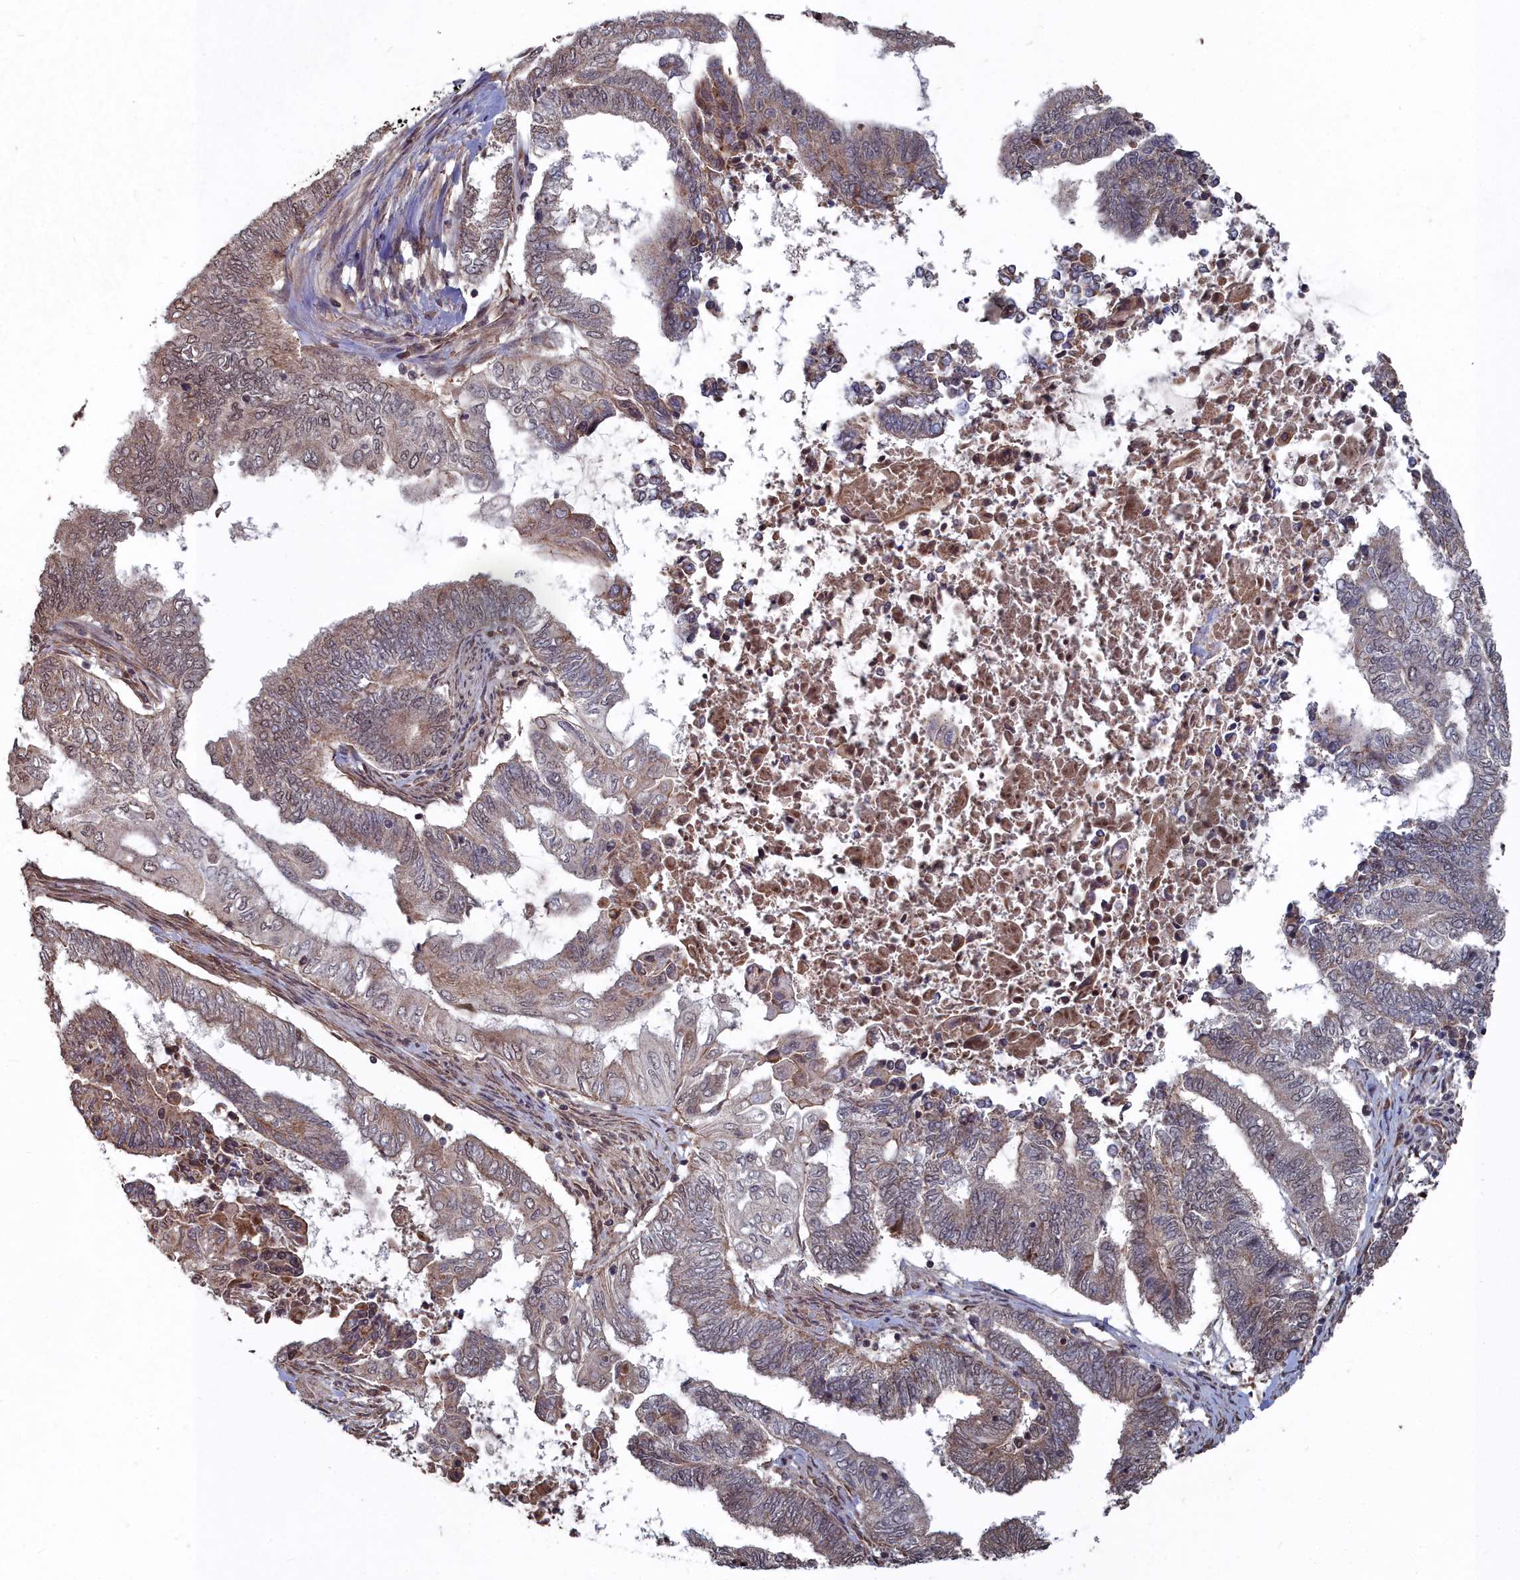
{"staining": {"intensity": "weak", "quantity": "25%-75%", "location": "cytoplasmic/membranous,nuclear"}, "tissue": "endometrial cancer", "cell_type": "Tumor cells", "image_type": "cancer", "snomed": [{"axis": "morphology", "description": "Adenocarcinoma, NOS"}, {"axis": "topography", "description": "Uterus"}, {"axis": "topography", "description": "Endometrium"}], "caption": "This histopathology image shows immunohistochemistry staining of human endometrial cancer (adenocarcinoma), with low weak cytoplasmic/membranous and nuclear positivity in about 25%-75% of tumor cells.", "gene": "CCNP", "patient": {"sex": "female", "age": 70}}